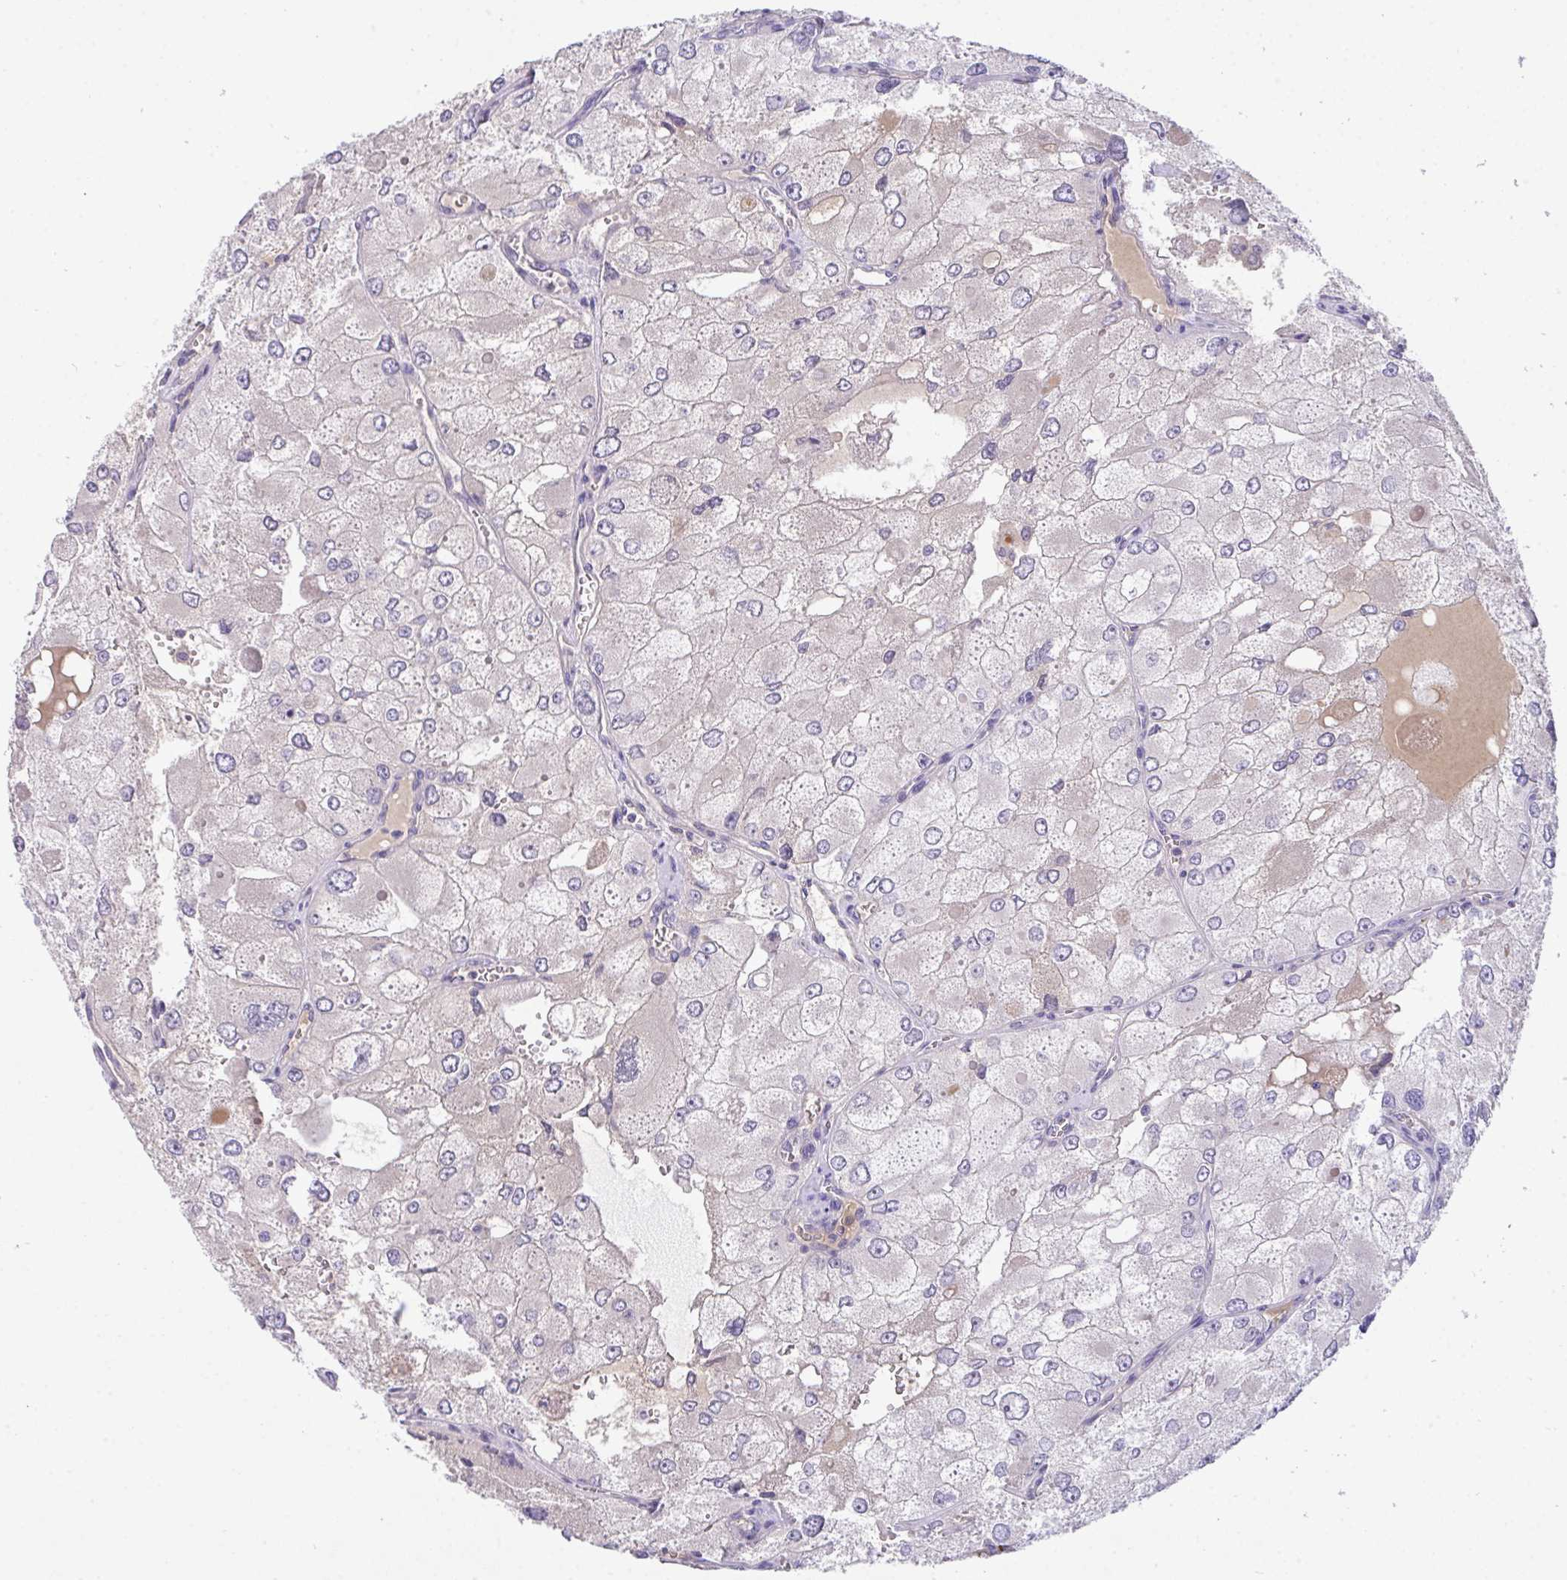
{"staining": {"intensity": "negative", "quantity": "none", "location": "none"}, "tissue": "renal cancer", "cell_type": "Tumor cells", "image_type": "cancer", "snomed": [{"axis": "morphology", "description": "Adenocarcinoma, NOS"}, {"axis": "topography", "description": "Kidney"}], "caption": "Immunohistochemistry (IHC) of renal adenocarcinoma demonstrates no positivity in tumor cells.", "gene": "ZNF581", "patient": {"sex": "female", "age": 70}}